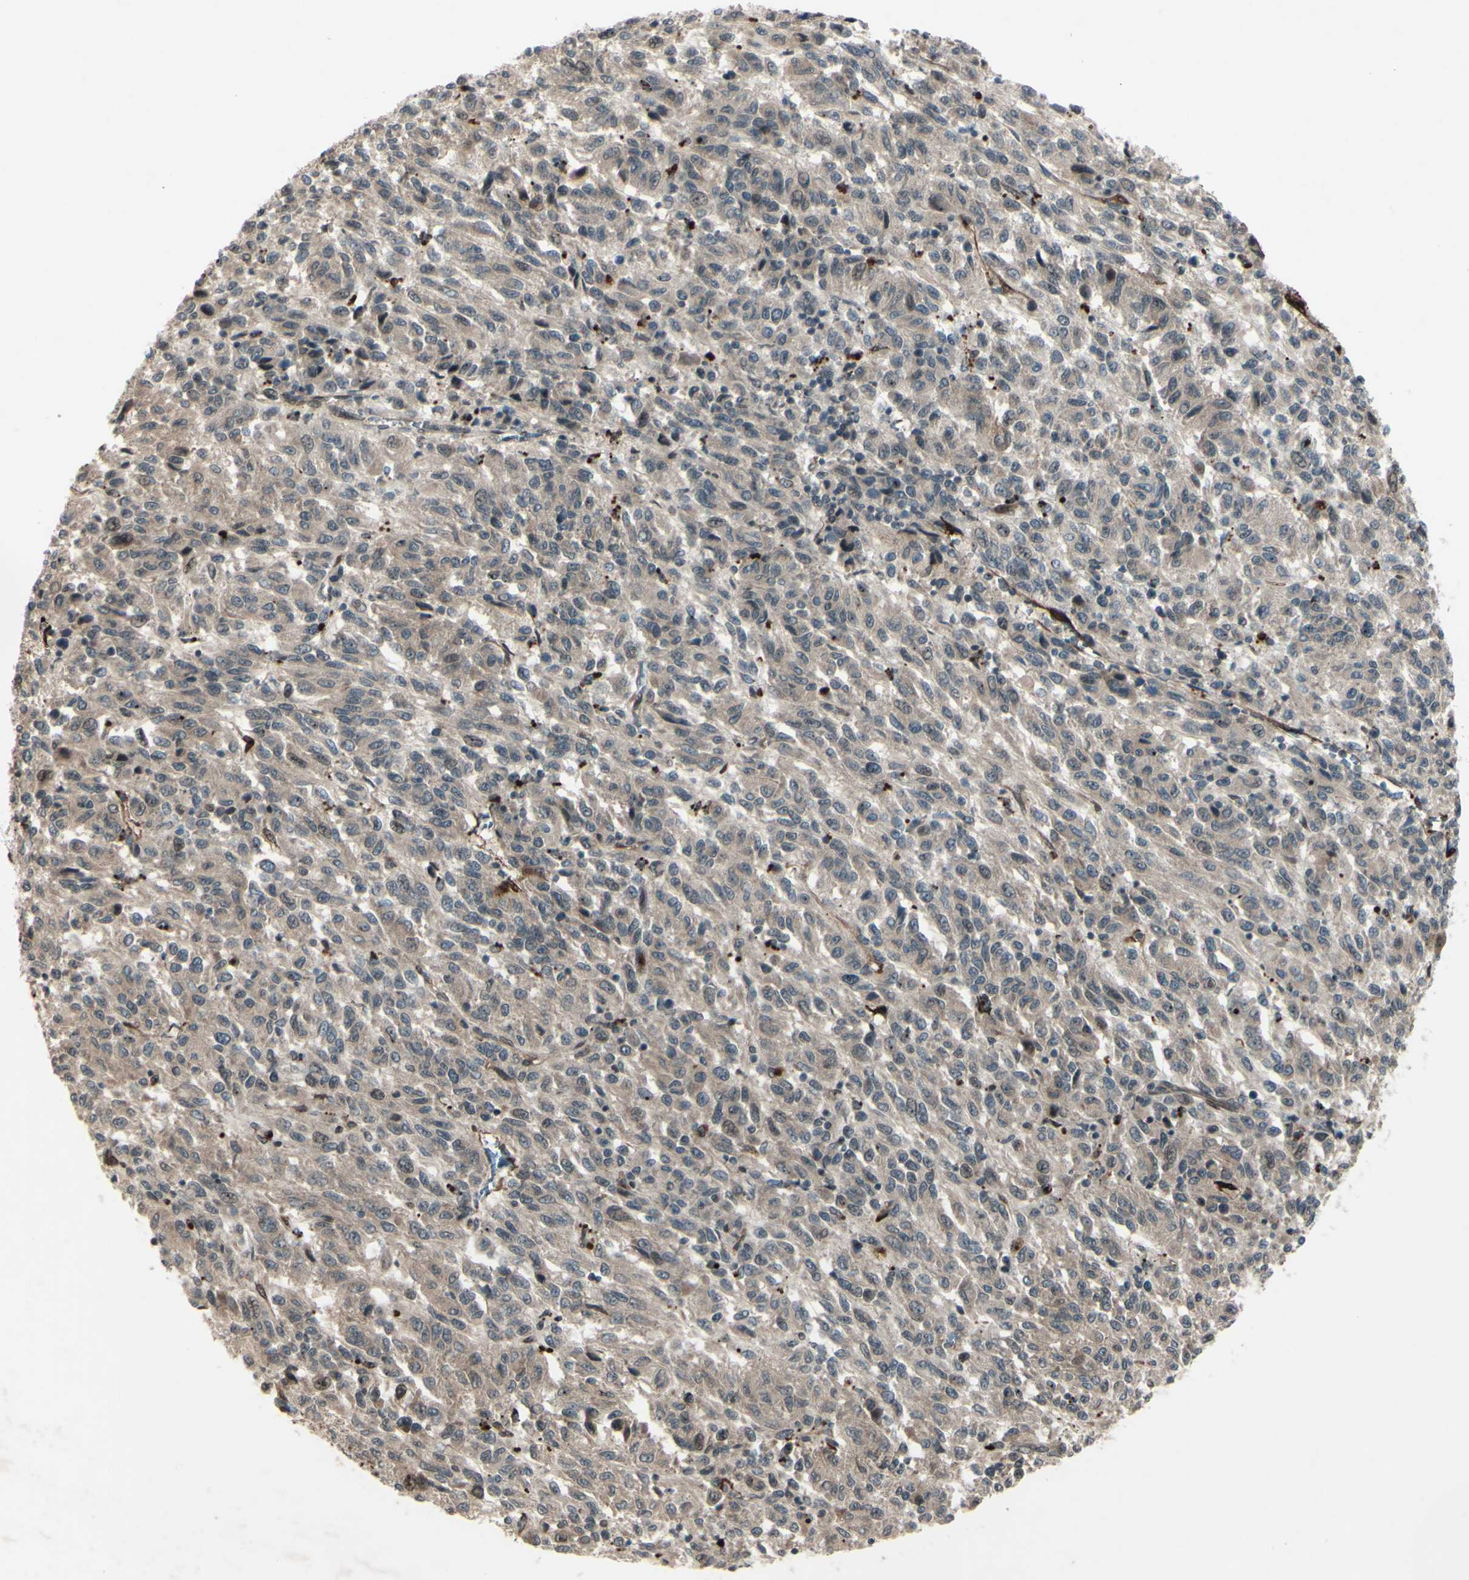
{"staining": {"intensity": "weak", "quantity": ">75%", "location": "cytoplasmic/membranous"}, "tissue": "melanoma", "cell_type": "Tumor cells", "image_type": "cancer", "snomed": [{"axis": "morphology", "description": "Malignant melanoma, Metastatic site"}, {"axis": "topography", "description": "Lung"}], "caption": "Brown immunohistochemical staining in melanoma demonstrates weak cytoplasmic/membranous expression in about >75% of tumor cells. (Brightfield microscopy of DAB IHC at high magnification).", "gene": "MLF2", "patient": {"sex": "male", "age": 64}}